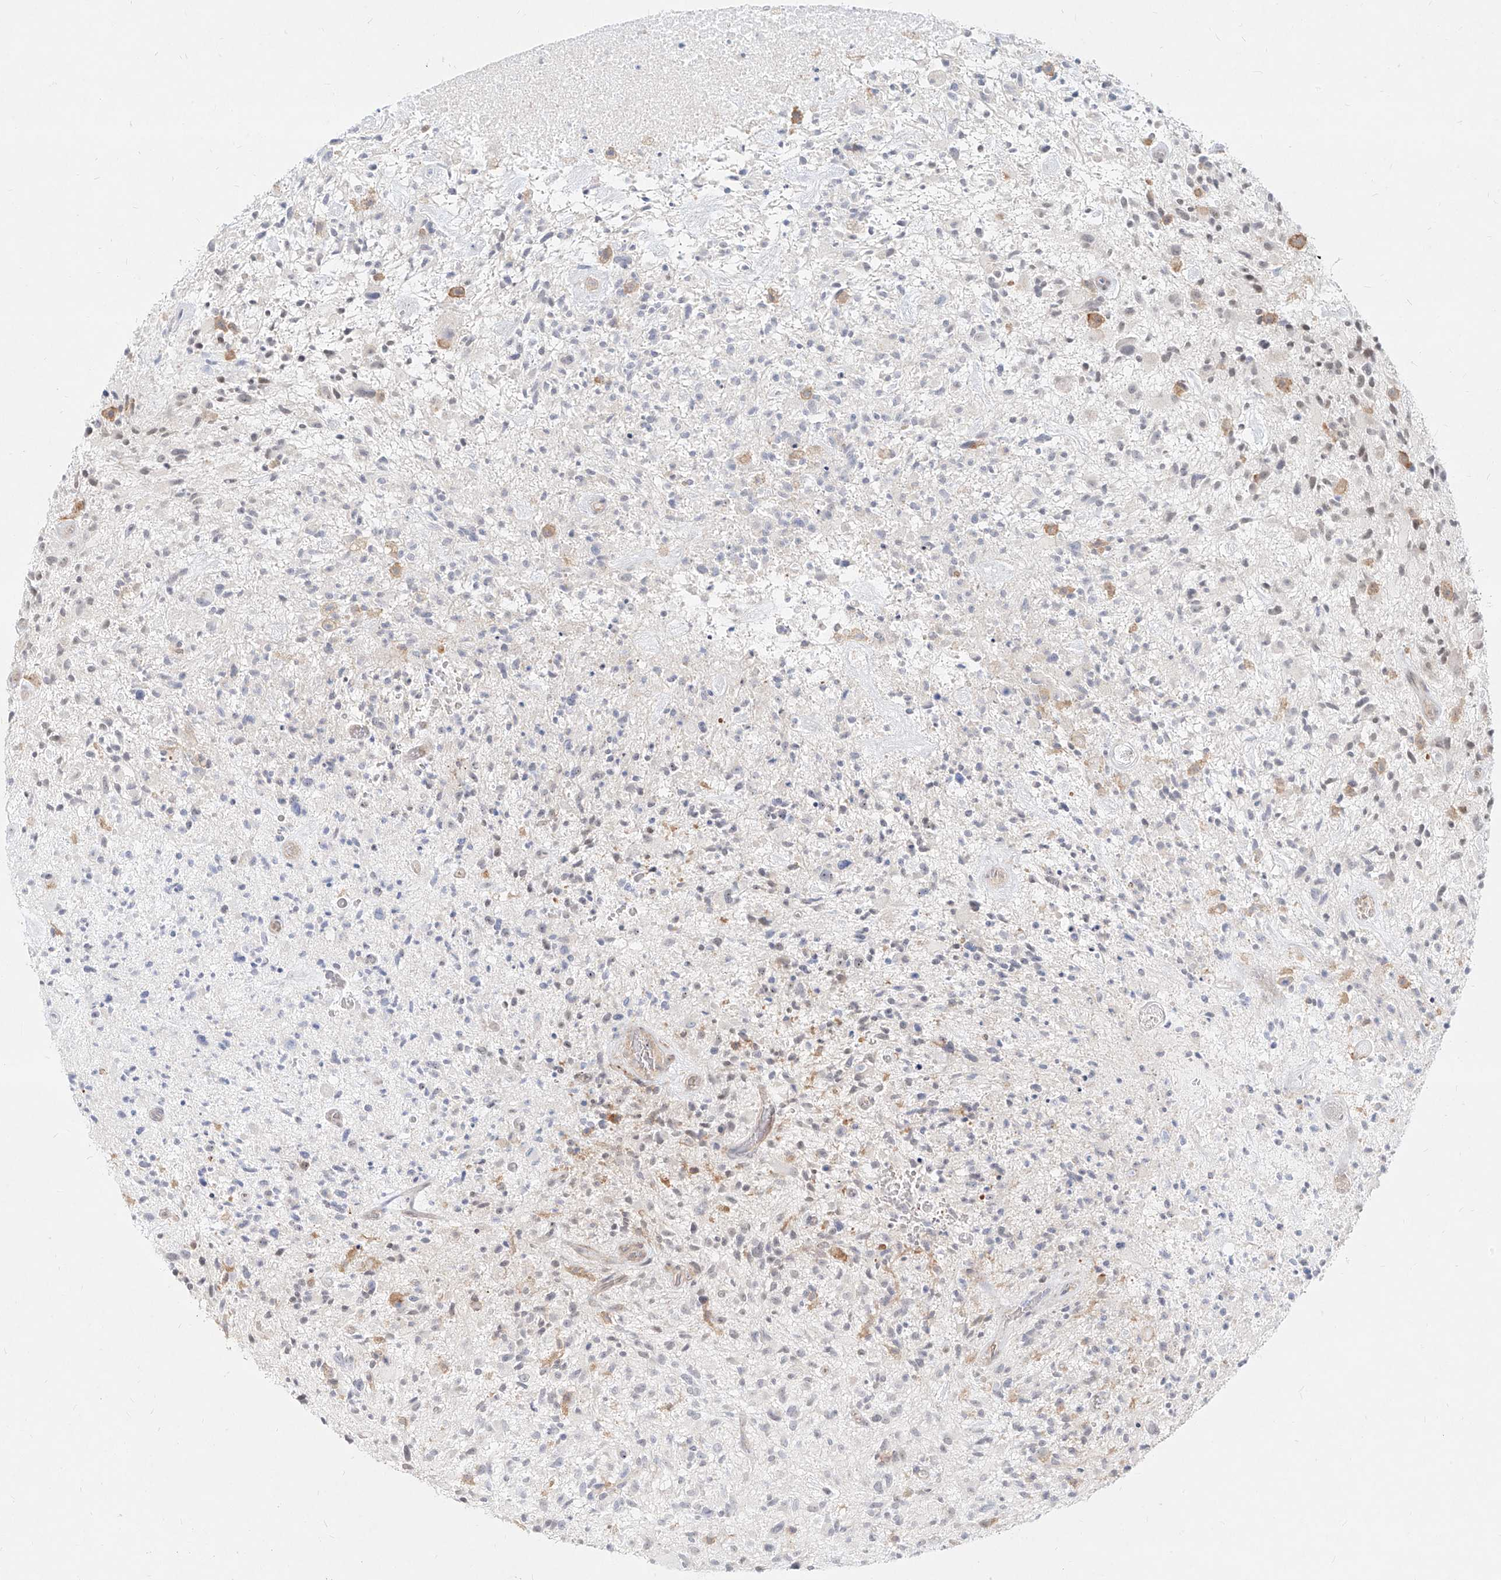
{"staining": {"intensity": "negative", "quantity": "none", "location": "none"}, "tissue": "glioma", "cell_type": "Tumor cells", "image_type": "cancer", "snomed": [{"axis": "morphology", "description": "Glioma, malignant, High grade"}, {"axis": "topography", "description": "Brain"}], "caption": "IHC photomicrograph of neoplastic tissue: malignant glioma (high-grade) stained with DAB shows no significant protein expression in tumor cells.", "gene": "SLC2A12", "patient": {"sex": "male", "age": 47}}